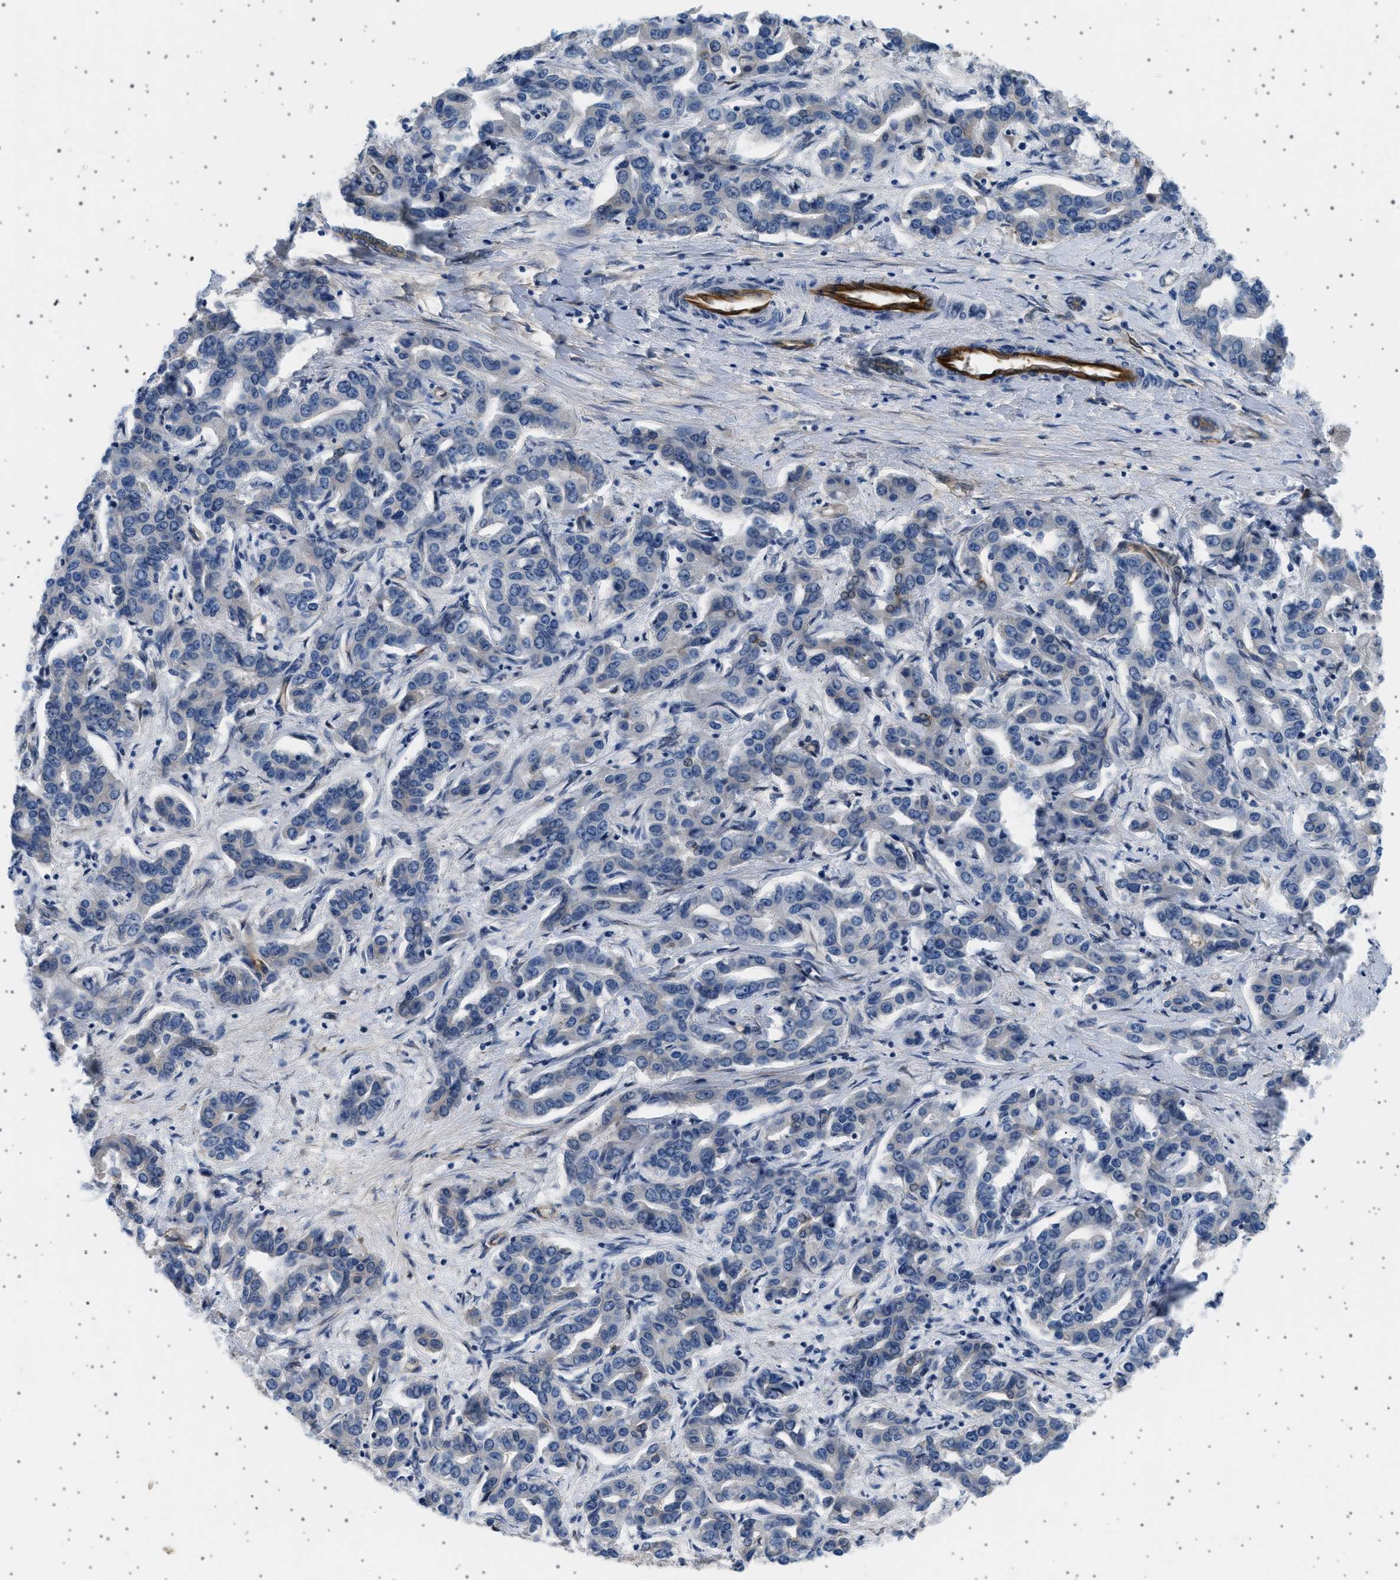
{"staining": {"intensity": "weak", "quantity": "<25%", "location": "cytoplasmic/membranous"}, "tissue": "liver cancer", "cell_type": "Tumor cells", "image_type": "cancer", "snomed": [{"axis": "morphology", "description": "Cholangiocarcinoma"}, {"axis": "topography", "description": "Liver"}], "caption": "Immunohistochemical staining of liver cholangiocarcinoma demonstrates no significant expression in tumor cells.", "gene": "PLPP6", "patient": {"sex": "male", "age": 59}}